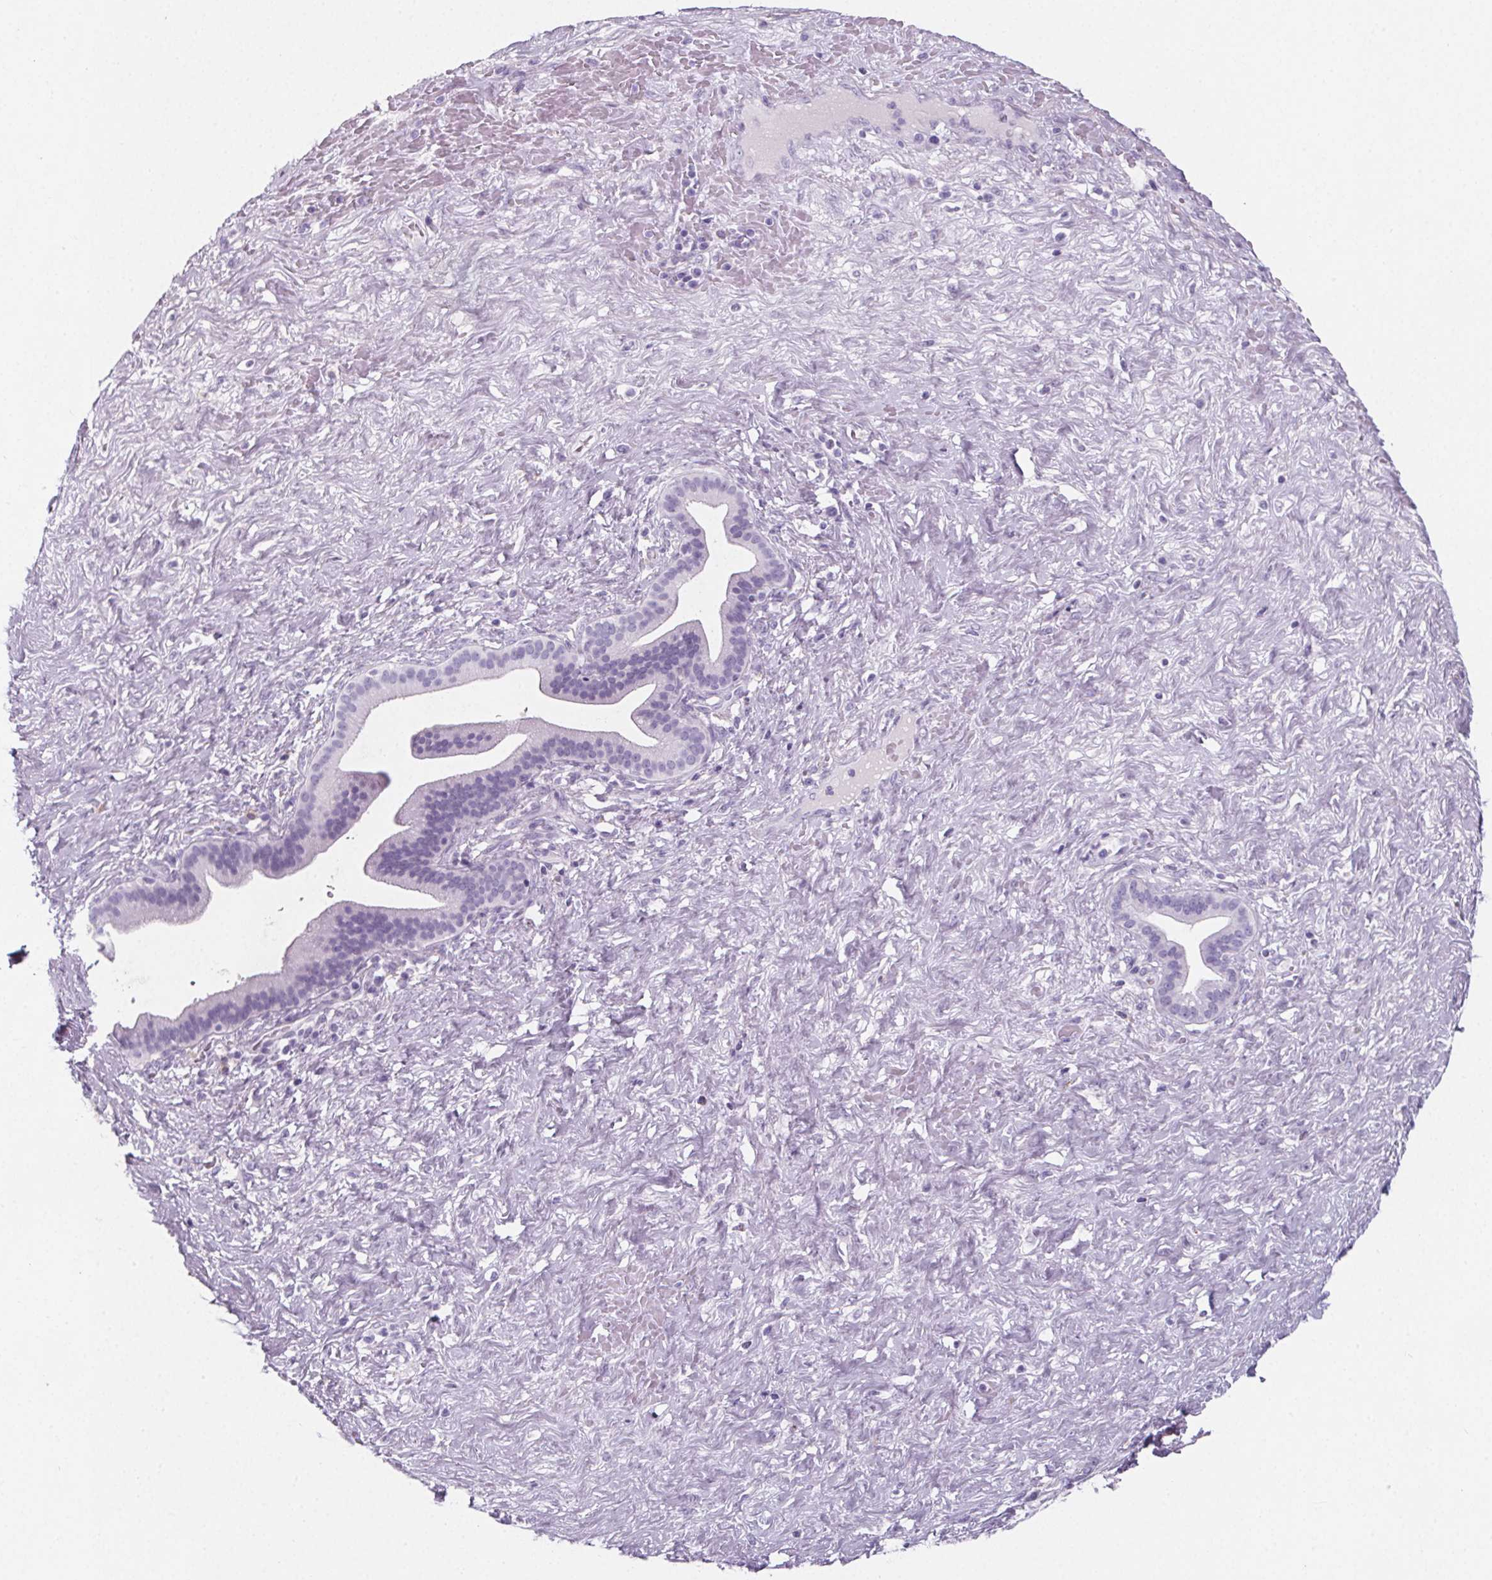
{"staining": {"intensity": "negative", "quantity": "none", "location": "none"}, "tissue": "pancreatic cancer", "cell_type": "Tumor cells", "image_type": "cancer", "snomed": [{"axis": "morphology", "description": "Adenocarcinoma, NOS"}, {"axis": "topography", "description": "Pancreas"}], "caption": "Immunohistochemistry (IHC) photomicrograph of human pancreatic cancer (adenocarcinoma) stained for a protein (brown), which reveals no positivity in tumor cells.", "gene": "ADRB1", "patient": {"sex": "male", "age": 44}}